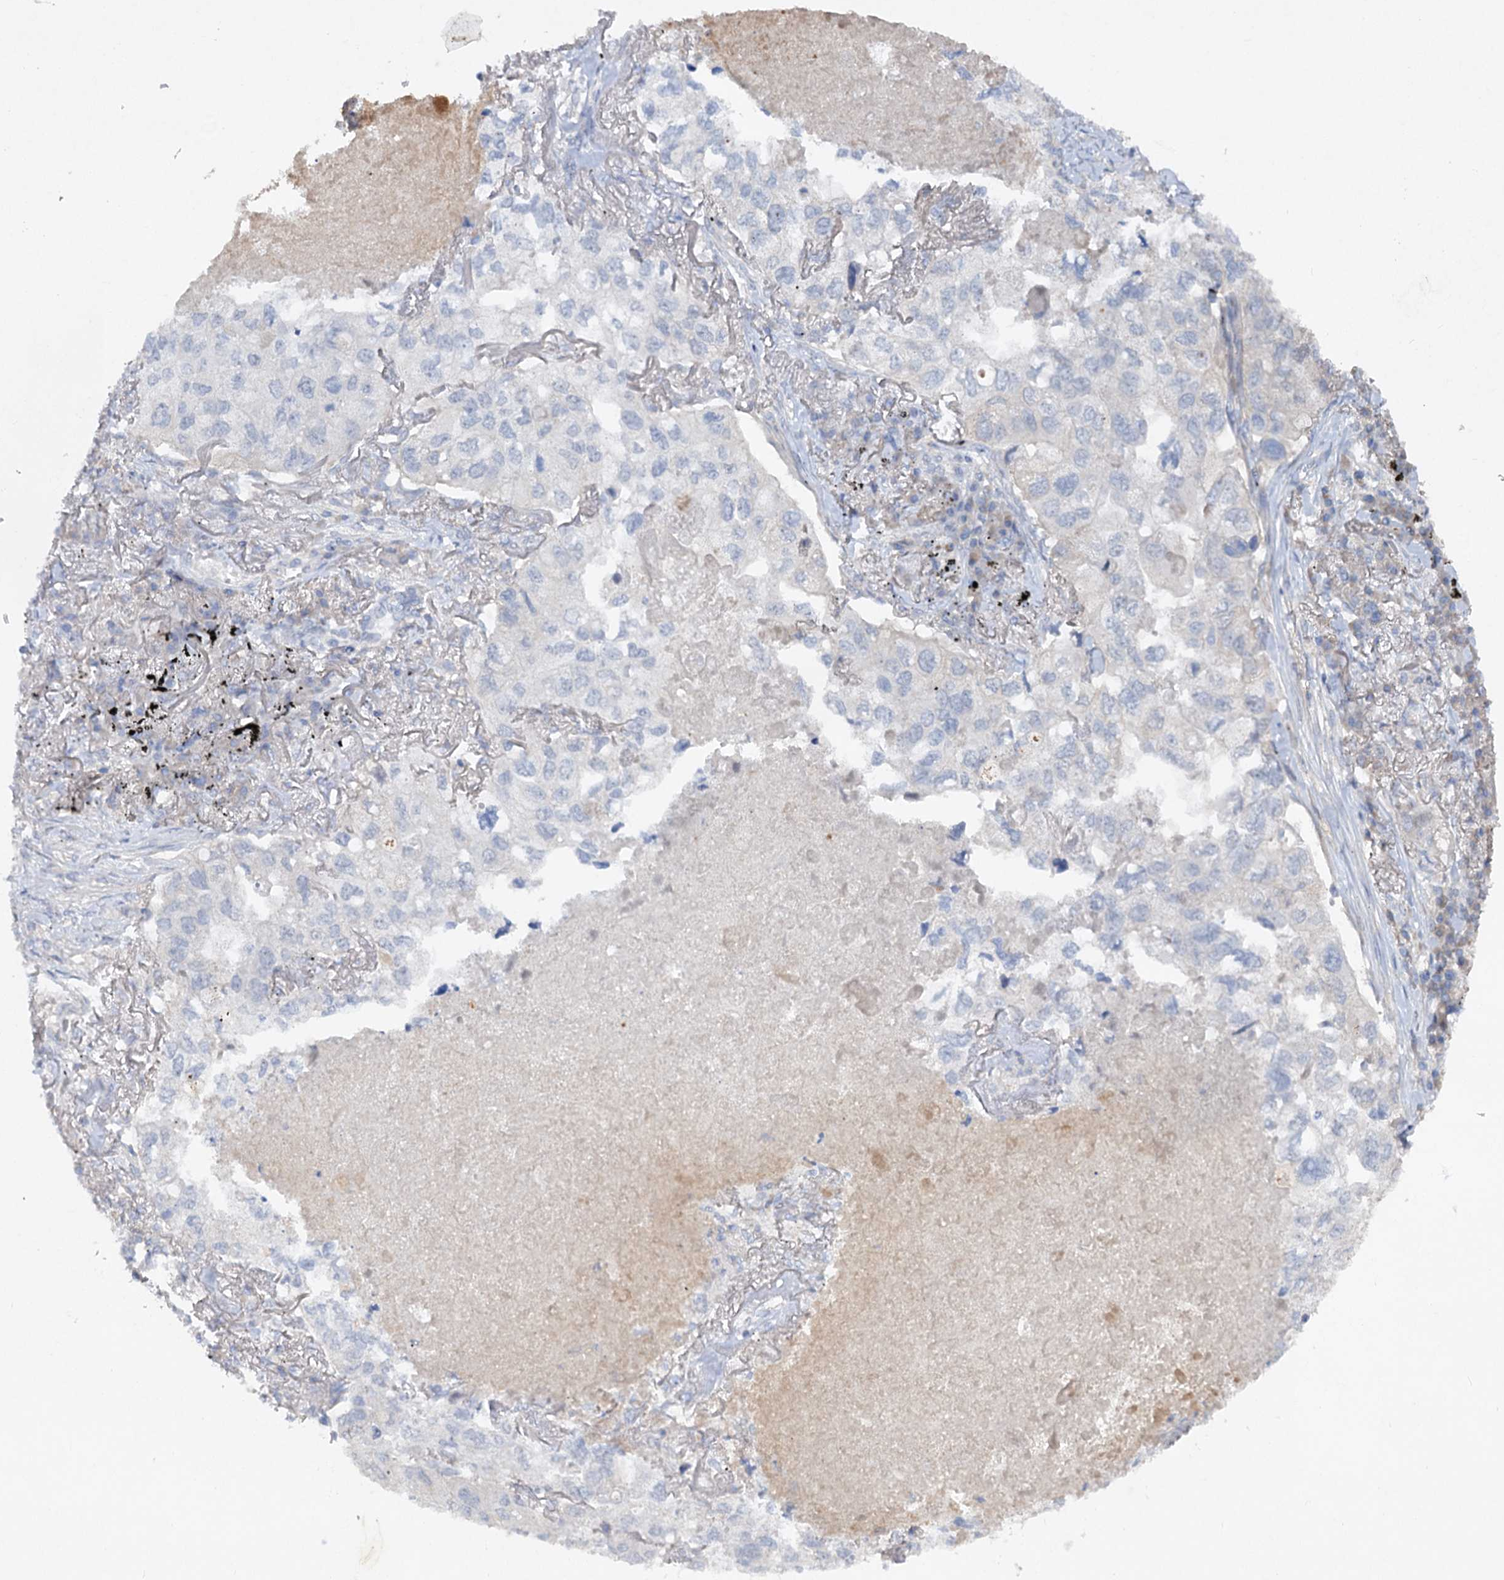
{"staining": {"intensity": "negative", "quantity": "none", "location": "none"}, "tissue": "lung cancer", "cell_type": "Tumor cells", "image_type": "cancer", "snomed": [{"axis": "morphology", "description": "Adenocarcinoma, NOS"}, {"axis": "topography", "description": "Lung"}], "caption": "Adenocarcinoma (lung) stained for a protein using immunohistochemistry (IHC) displays no staining tumor cells.", "gene": "ATP4A", "patient": {"sex": "male", "age": 65}}